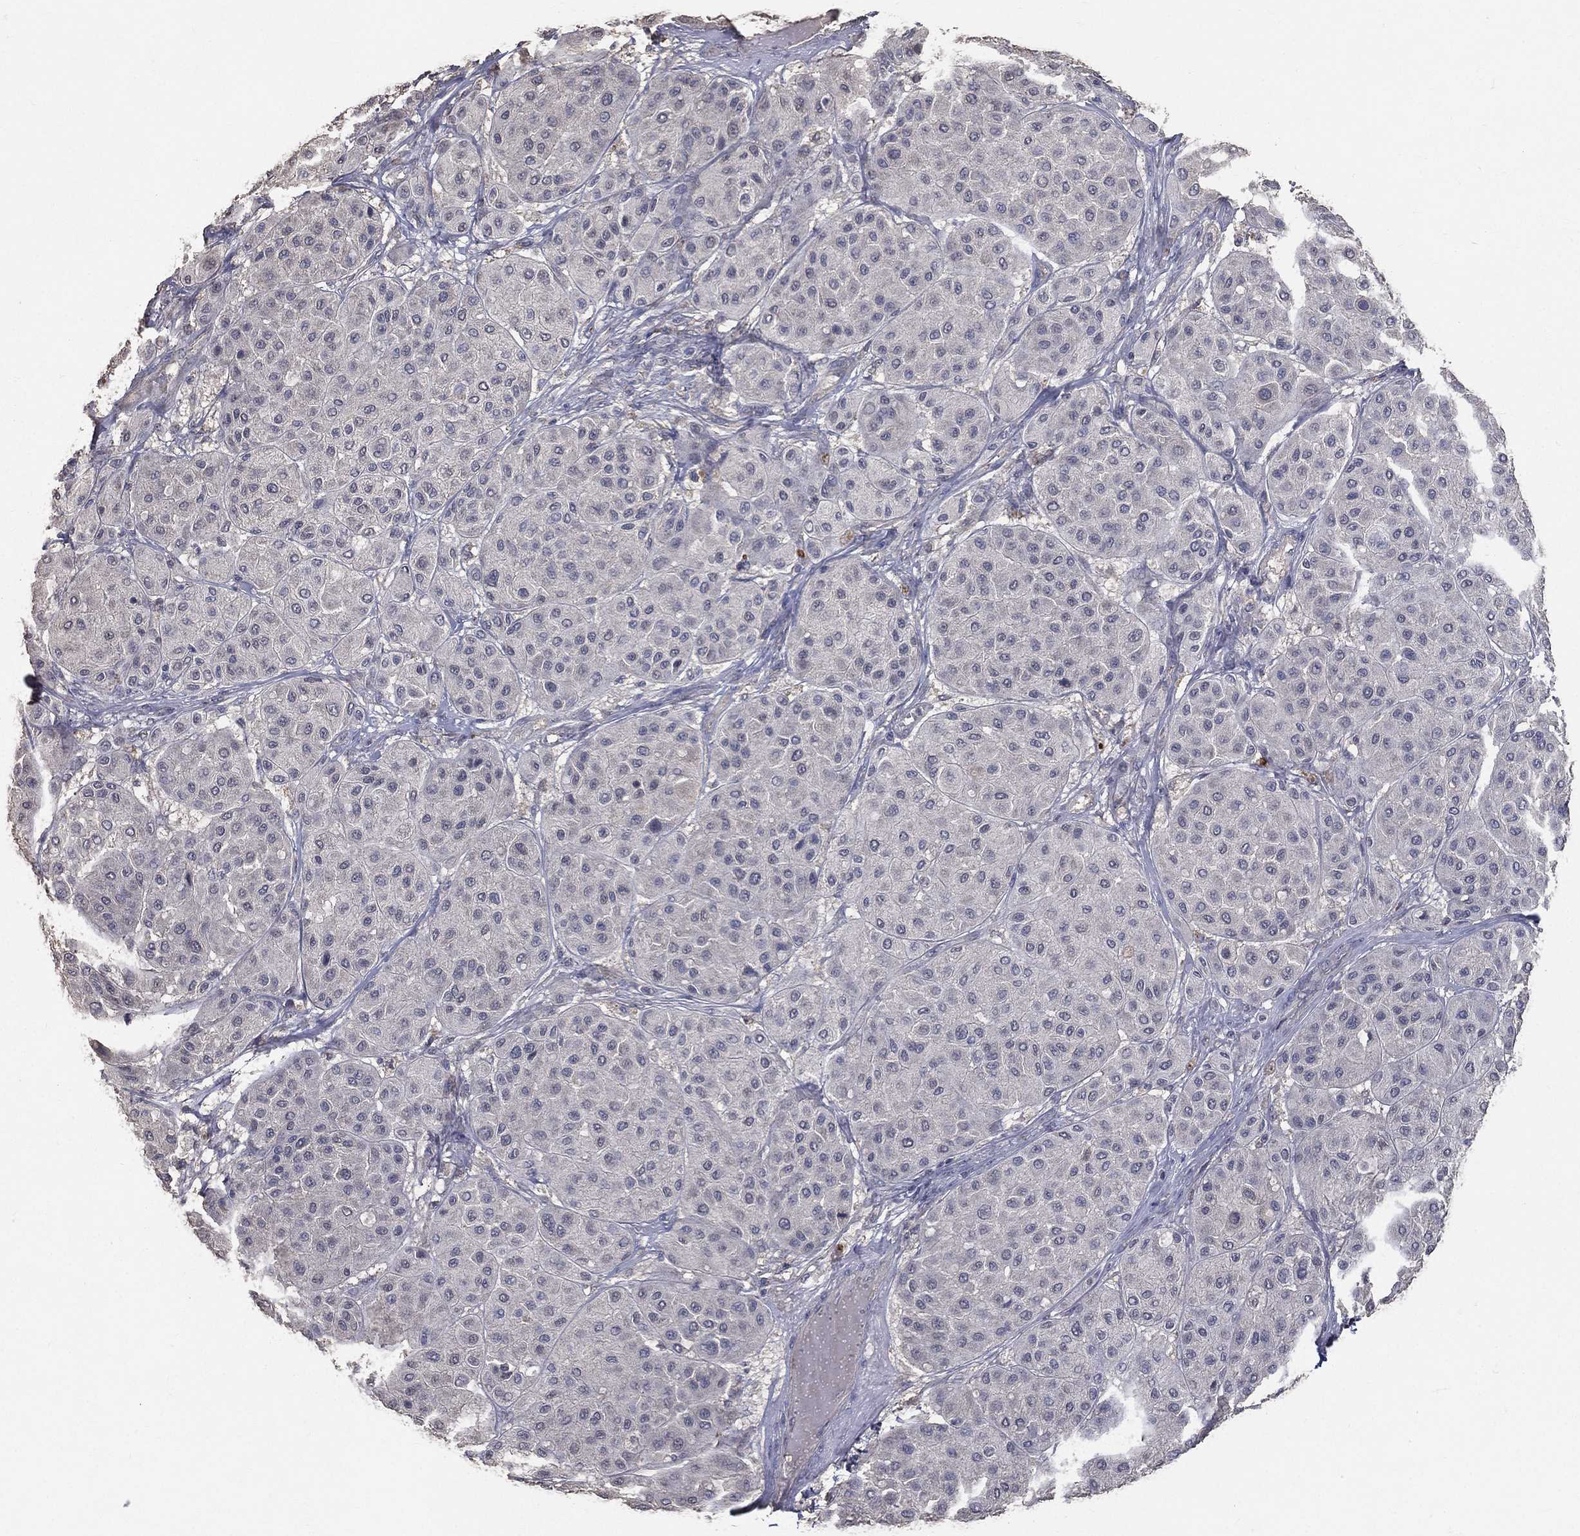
{"staining": {"intensity": "negative", "quantity": "none", "location": "none"}, "tissue": "melanoma", "cell_type": "Tumor cells", "image_type": "cancer", "snomed": [{"axis": "morphology", "description": "Malignant melanoma, Metastatic site"}, {"axis": "topography", "description": "Smooth muscle"}], "caption": "The micrograph demonstrates no significant expression in tumor cells of melanoma. (DAB IHC with hematoxylin counter stain).", "gene": "SNAP25", "patient": {"sex": "male", "age": 41}}